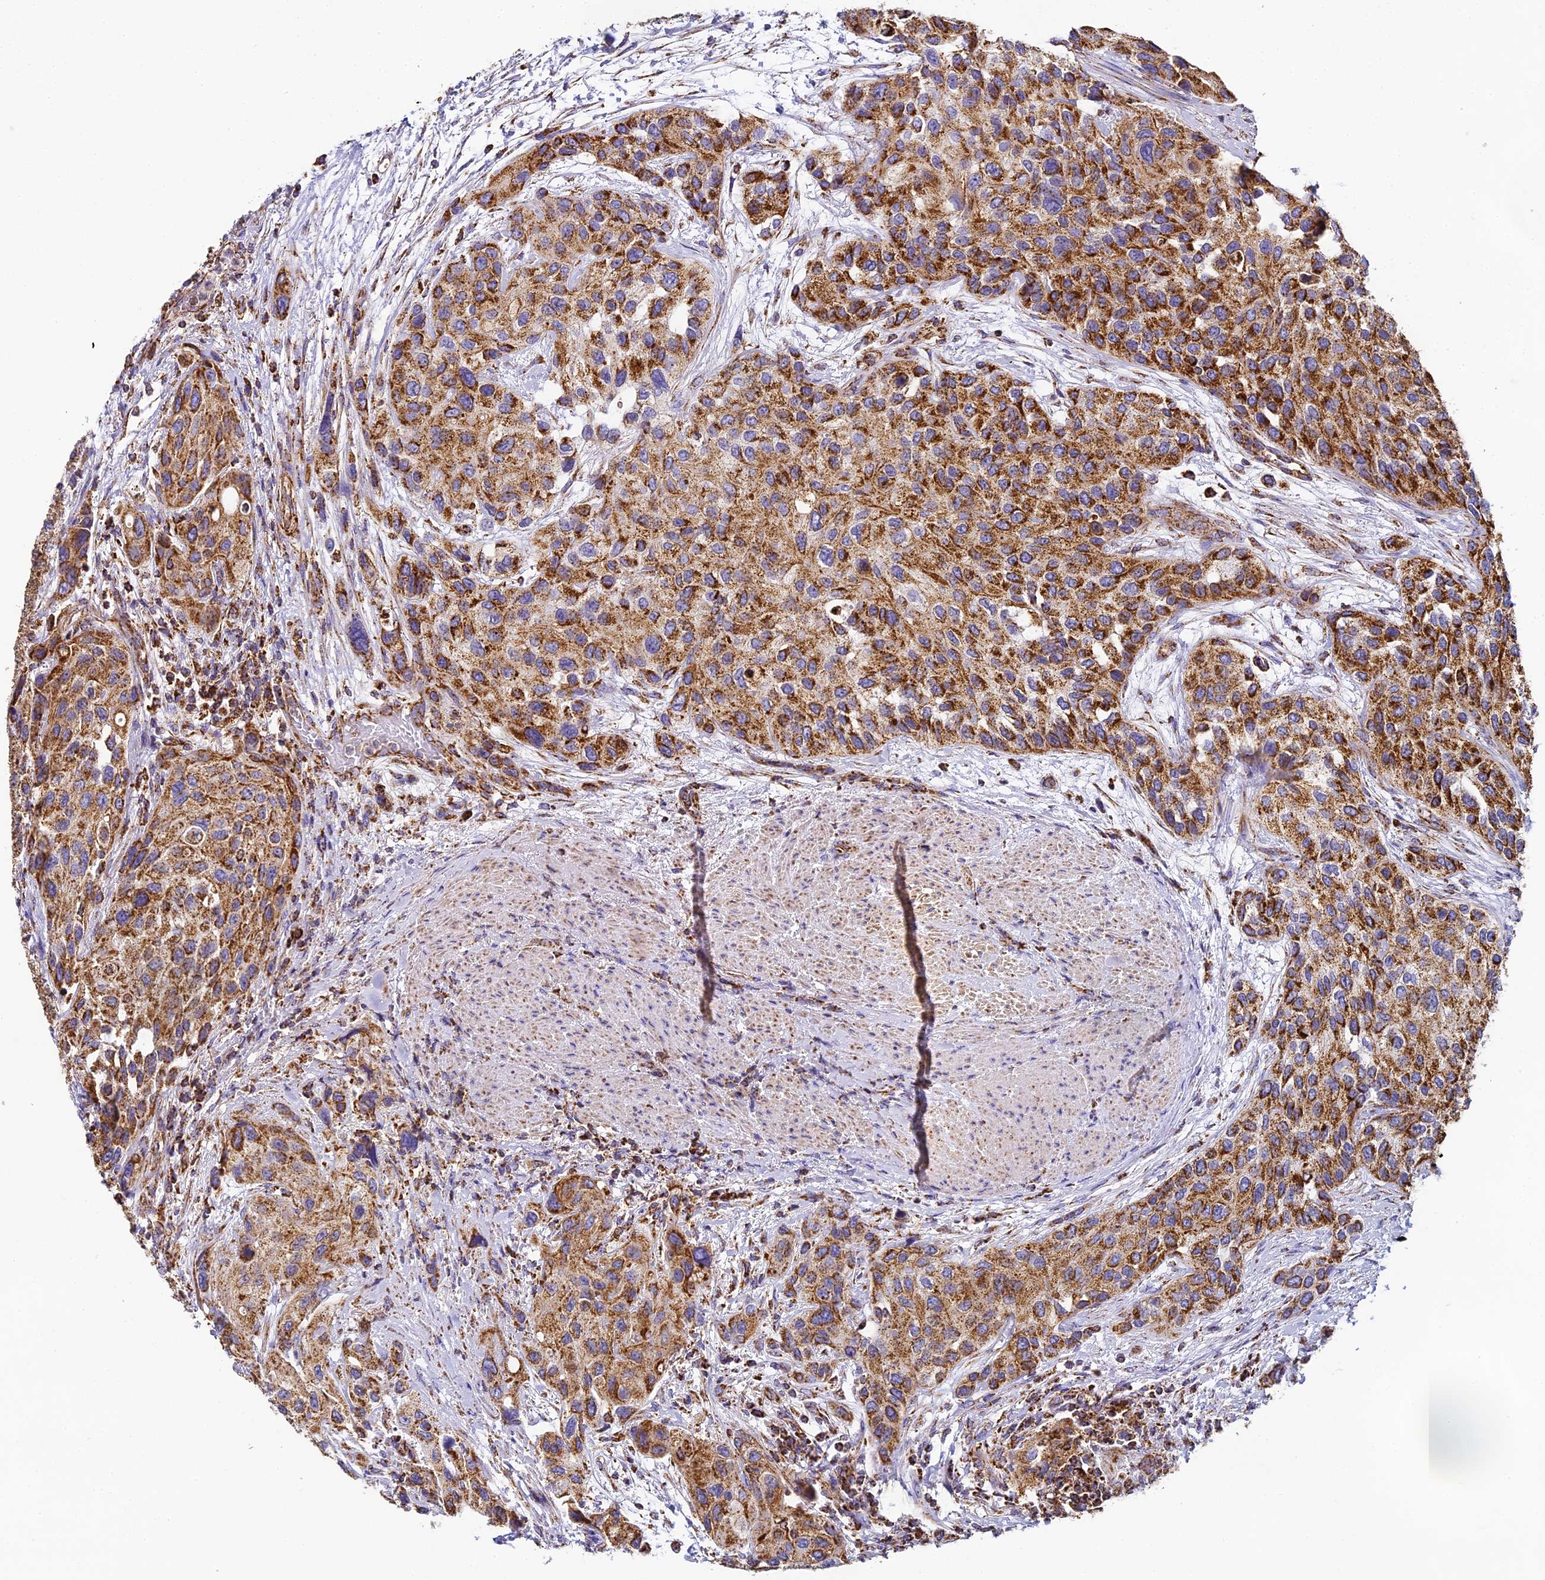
{"staining": {"intensity": "strong", "quantity": ">75%", "location": "cytoplasmic/membranous"}, "tissue": "urothelial cancer", "cell_type": "Tumor cells", "image_type": "cancer", "snomed": [{"axis": "morphology", "description": "Normal tissue, NOS"}, {"axis": "morphology", "description": "Urothelial carcinoma, High grade"}, {"axis": "topography", "description": "Vascular tissue"}, {"axis": "topography", "description": "Urinary bladder"}], "caption": "Immunohistochemical staining of human high-grade urothelial carcinoma shows strong cytoplasmic/membranous protein staining in approximately >75% of tumor cells.", "gene": "STK17A", "patient": {"sex": "female", "age": 56}}